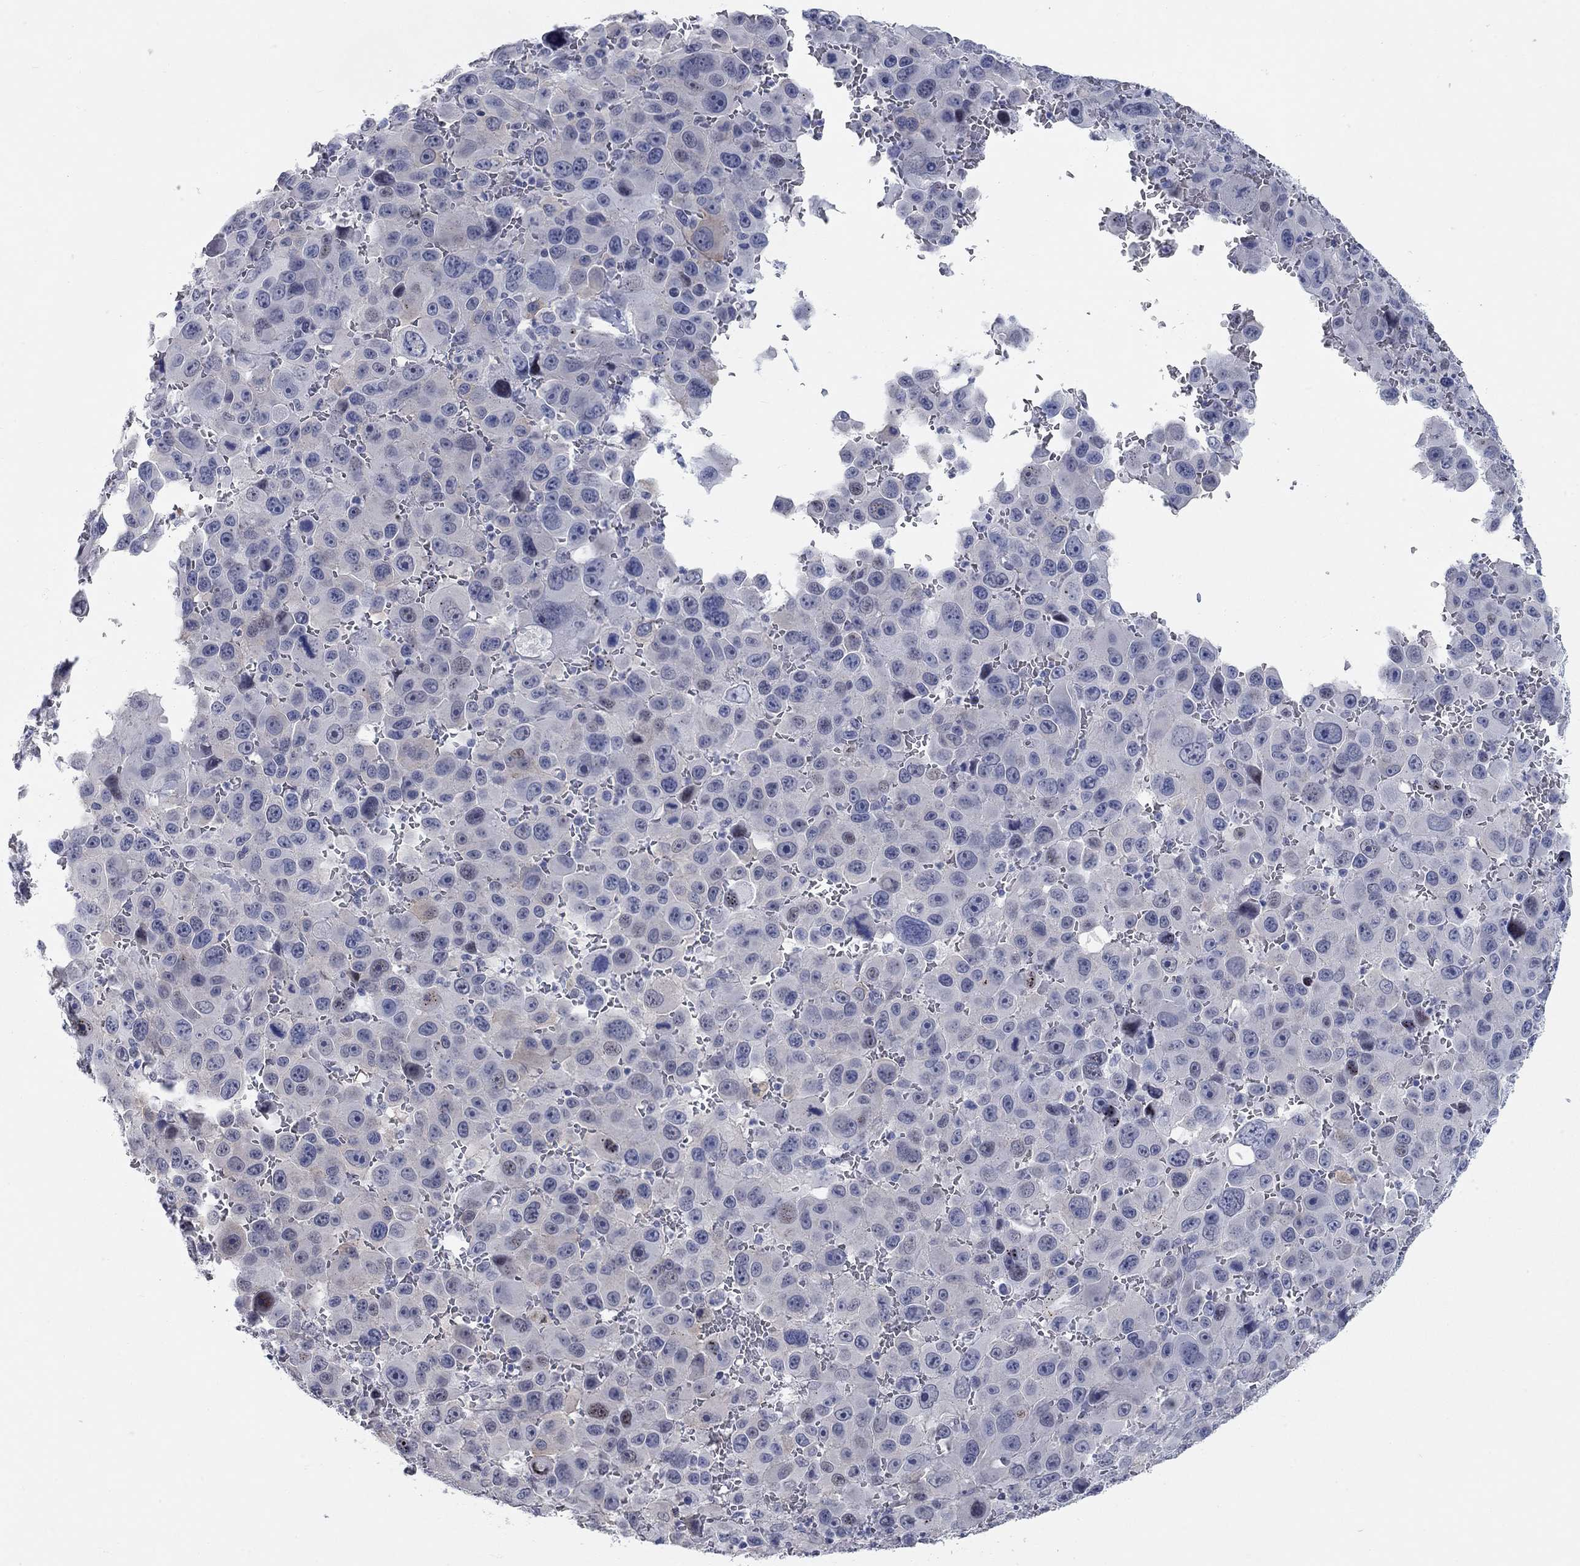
{"staining": {"intensity": "negative", "quantity": "none", "location": "none"}, "tissue": "melanoma", "cell_type": "Tumor cells", "image_type": "cancer", "snomed": [{"axis": "morphology", "description": "Malignant melanoma, NOS"}, {"axis": "topography", "description": "Skin"}], "caption": "Human malignant melanoma stained for a protein using immunohistochemistry exhibits no expression in tumor cells.", "gene": "WASF3", "patient": {"sex": "female", "age": 91}}